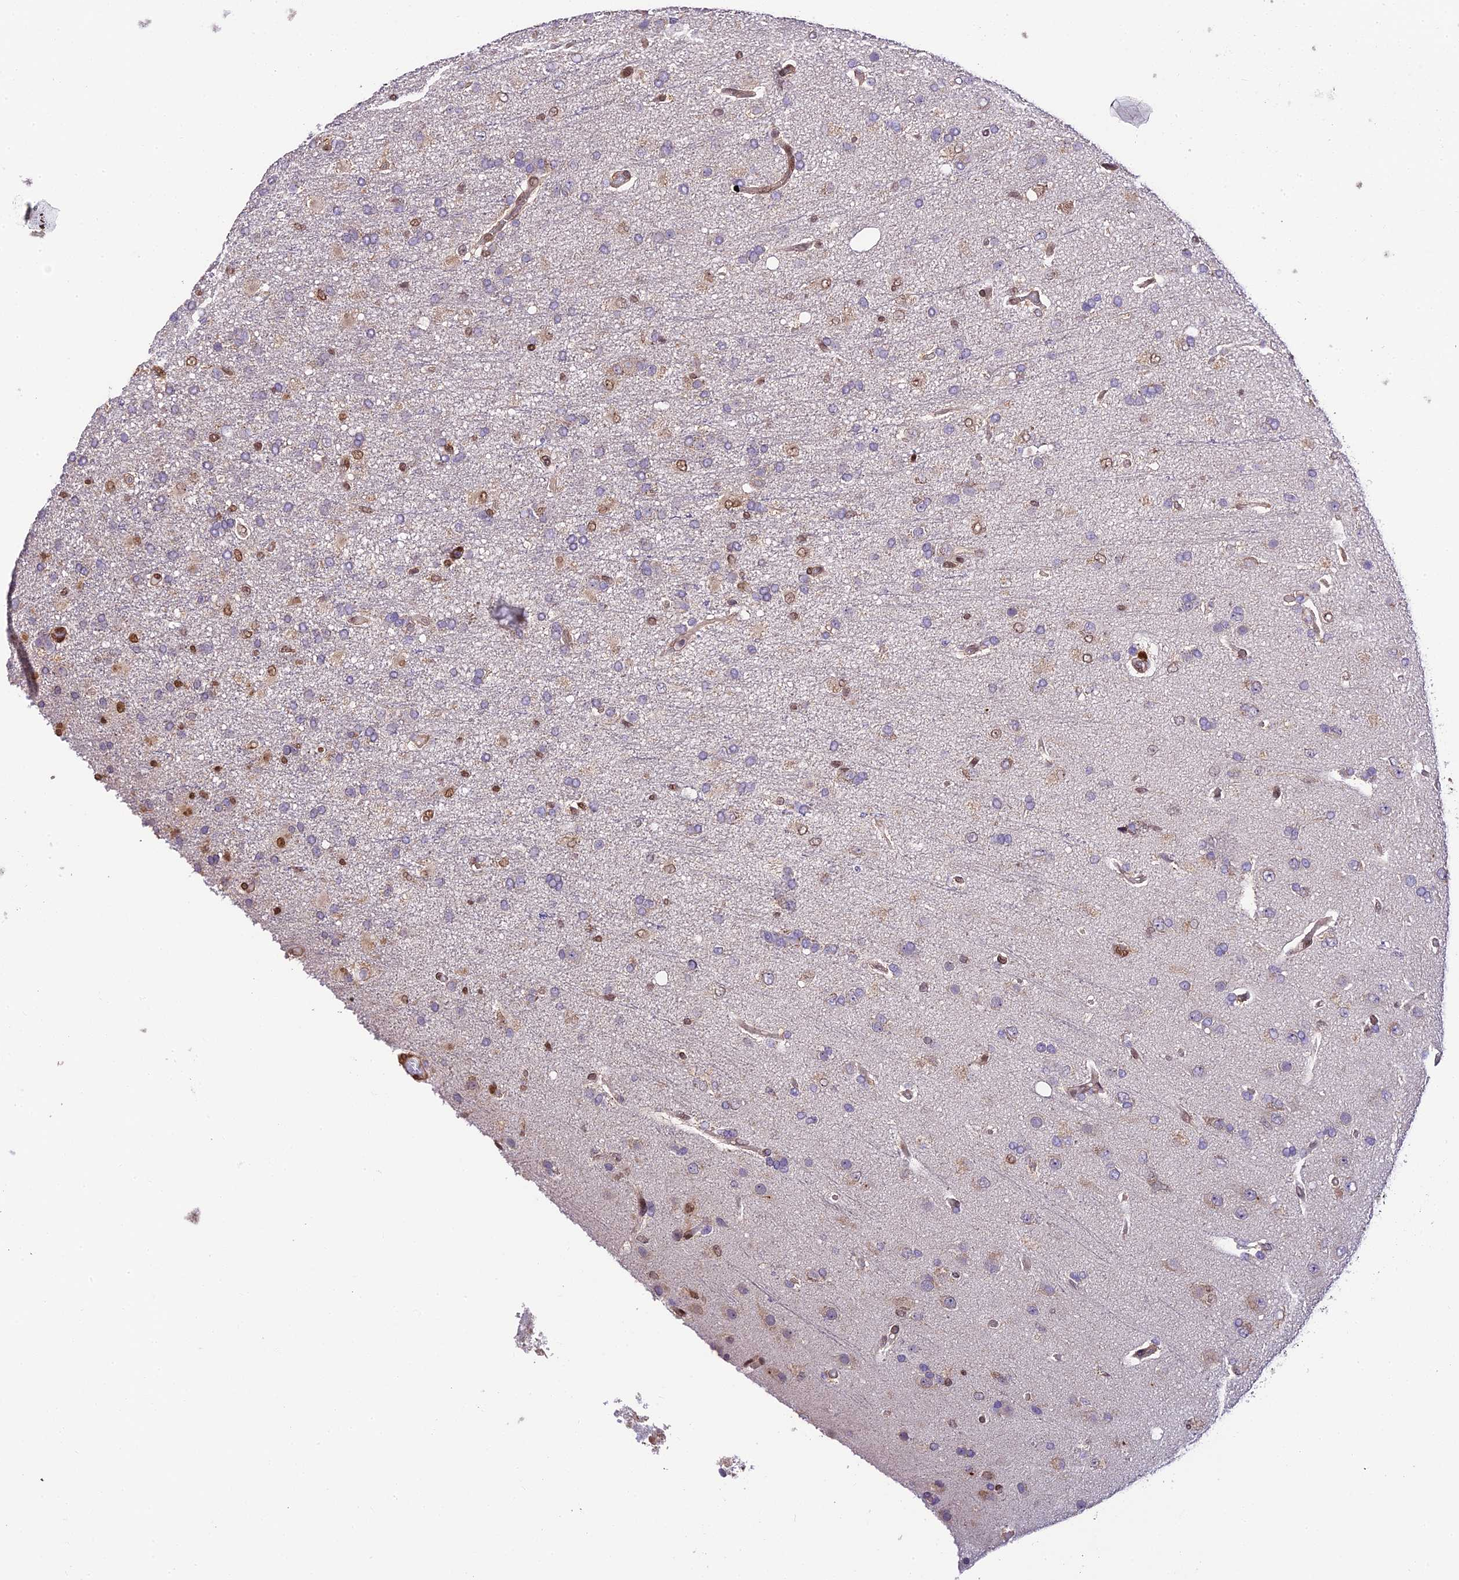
{"staining": {"intensity": "moderate", "quantity": "<25%", "location": "nuclear"}, "tissue": "glioma", "cell_type": "Tumor cells", "image_type": "cancer", "snomed": [{"axis": "morphology", "description": "Glioma, malignant, High grade"}, {"axis": "topography", "description": "Brain"}], "caption": "High-grade glioma (malignant) stained with a brown dye reveals moderate nuclear positive positivity in approximately <25% of tumor cells.", "gene": "TRIM22", "patient": {"sex": "female", "age": 74}}